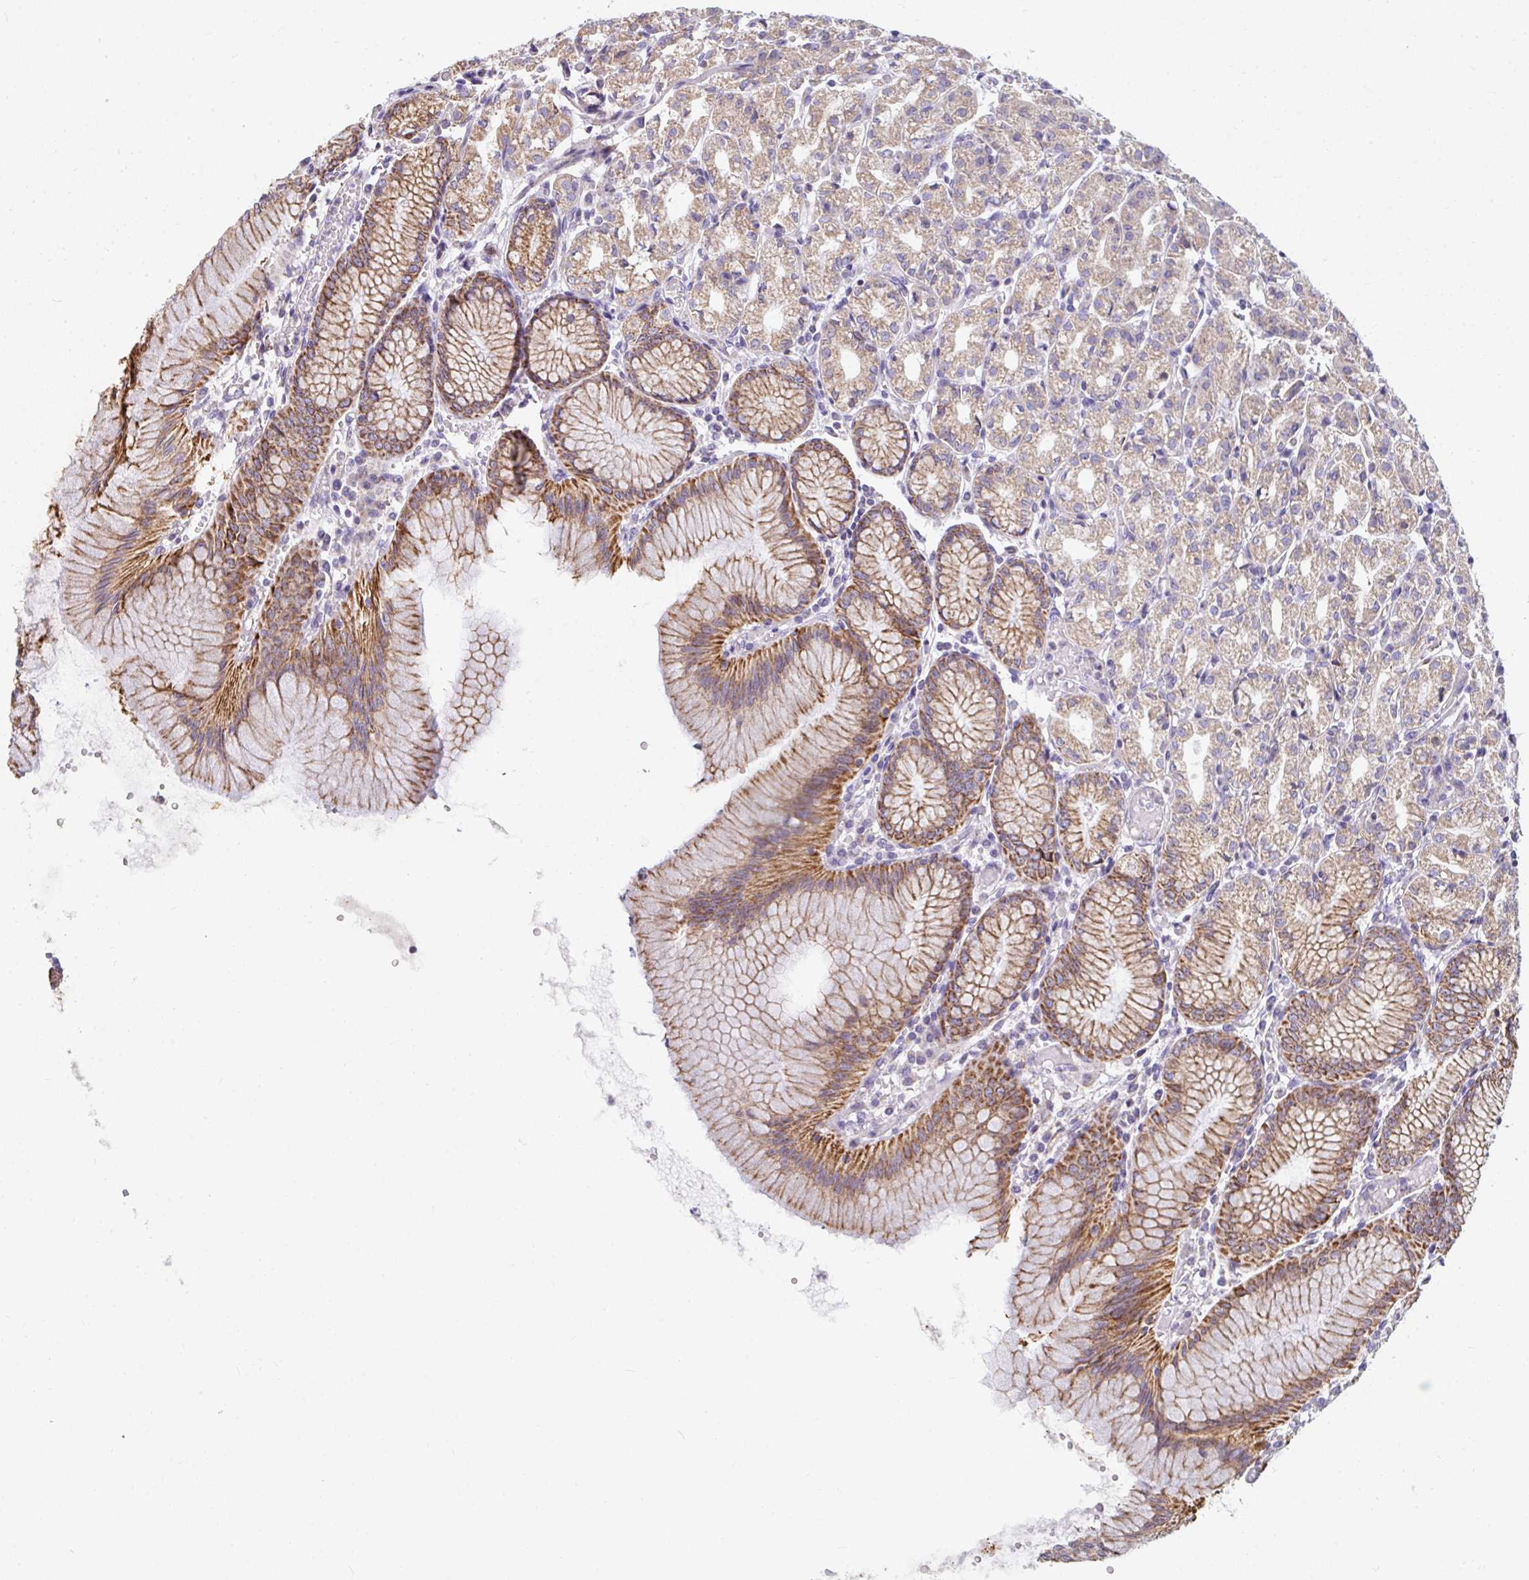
{"staining": {"intensity": "moderate", "quantity": ">75%", "location": "cytoplasmic/membranous"}, "tissue": "stomach", "cell_type": "Glandular cells", "image_type": "normal", "snomed": [{"axis": "morphology", "description": "Normal tissue, NOS"}, {"axis": "topography", "description": "Stomach"}], "caption": "Immunohistochemistry (IHC) histopathology image of benign stomach: stomach stained using immunohistochemistry (IHC) exhibits medium levels of moderate protein expression localized specifically in the cytoplasmic/membranous of glandular cells, appearing as a cytoplasmic/membranous brown color.", "gene": "FAHD1", "patient": {"sex": "female", "age": 57}}